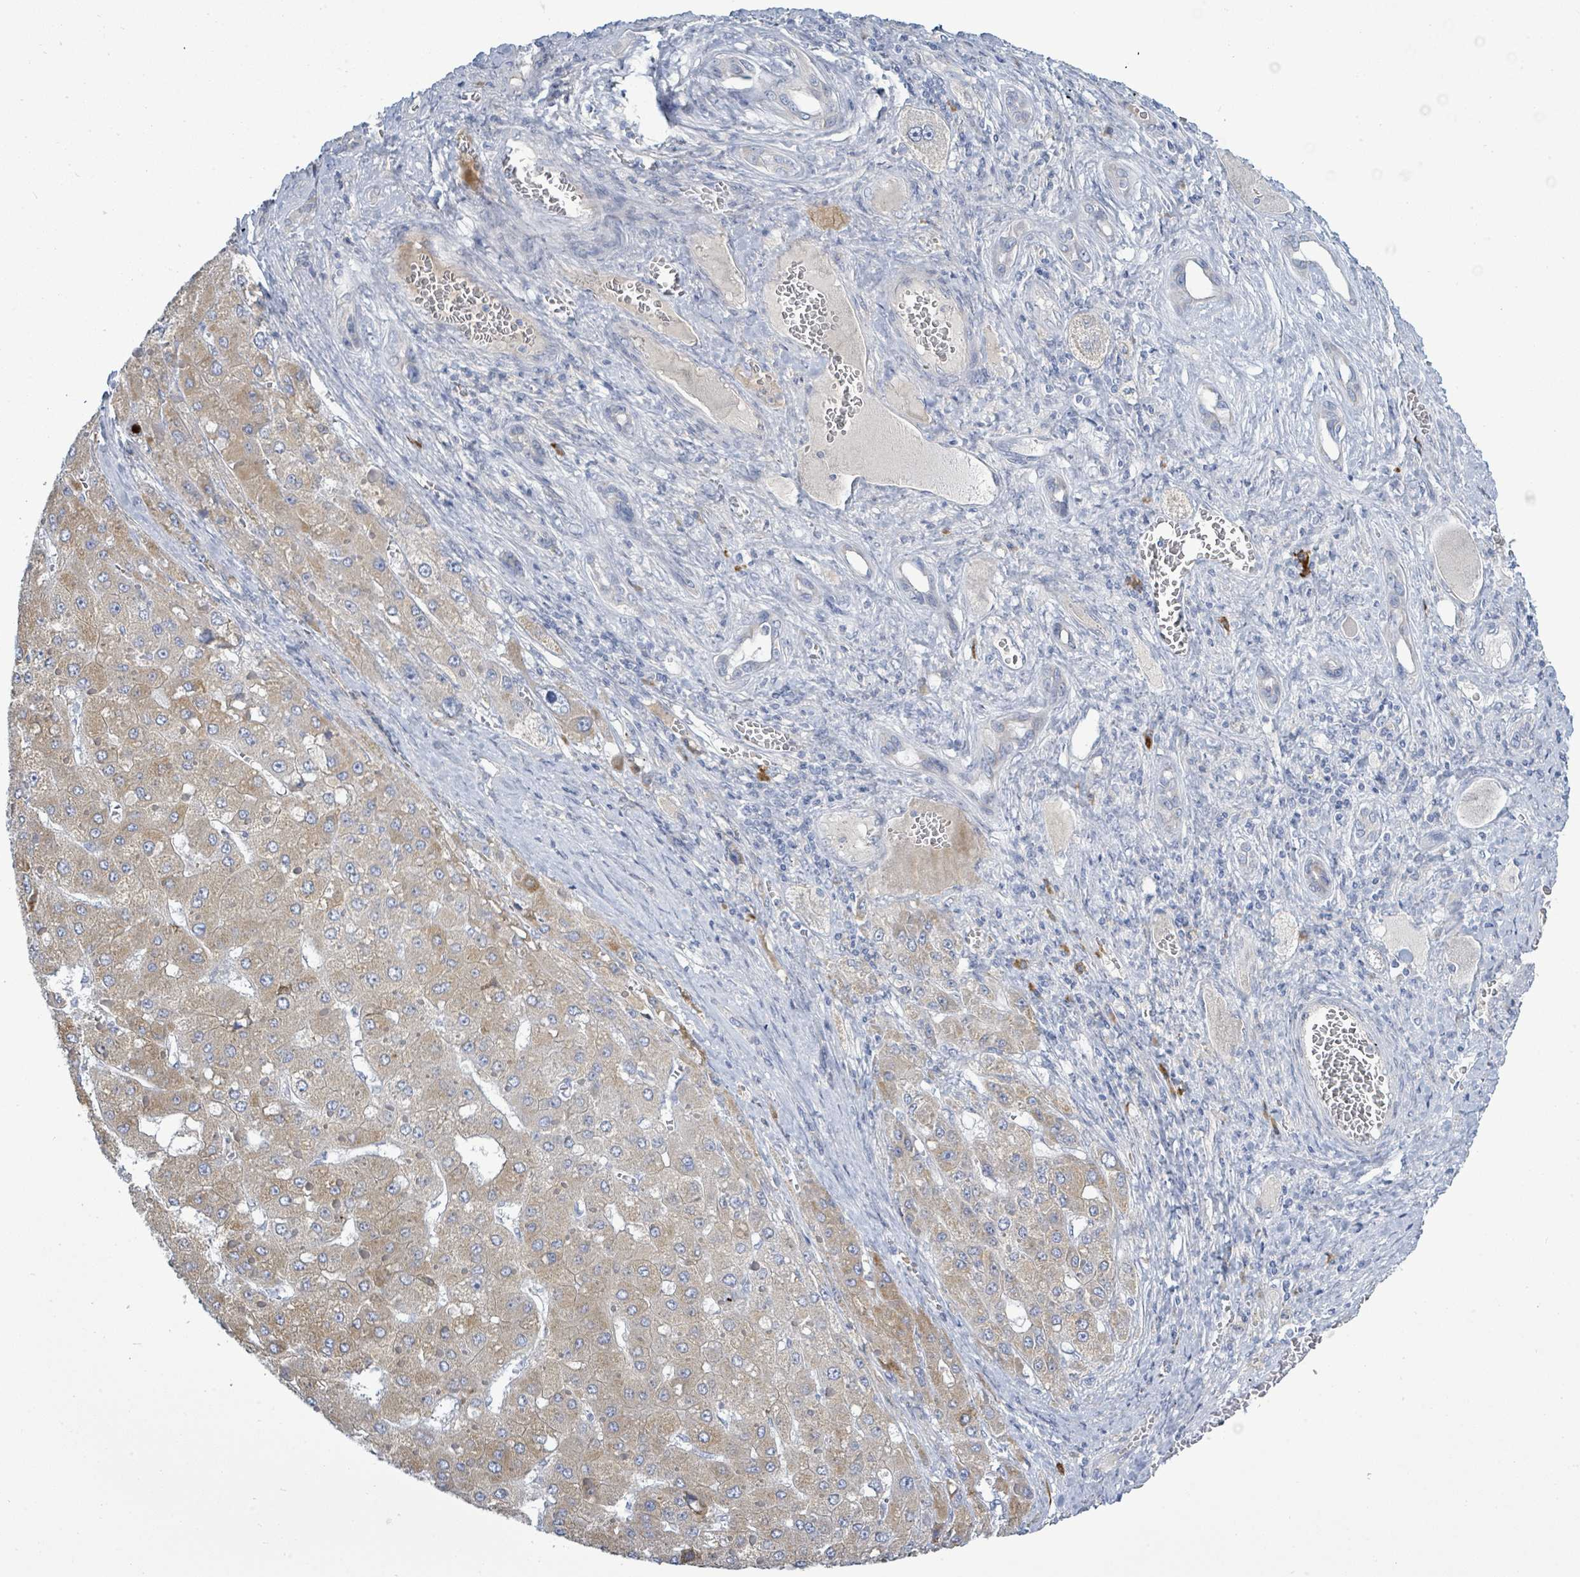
{"staining": {"intensity": "weak", "quantity": "25%-75%", "location": "cytoplasmic/membranous"}, "tissue": "liver cancer", "cell_type": "Tumor cells", "image_type": "cancer", "snomed": [{"axis": "morphology", "description": "Carcinoma, Hepatocellular, NOS"}, {"axis": "topography", "description": "Liver"}], "caption": "Weak cytoplasmic/membranous expression is appreciated in about 25%-75% of tumor cells in liver cancer.", "gene": "SIRPB1", "patient": {"sex": "female", "age": 73}}